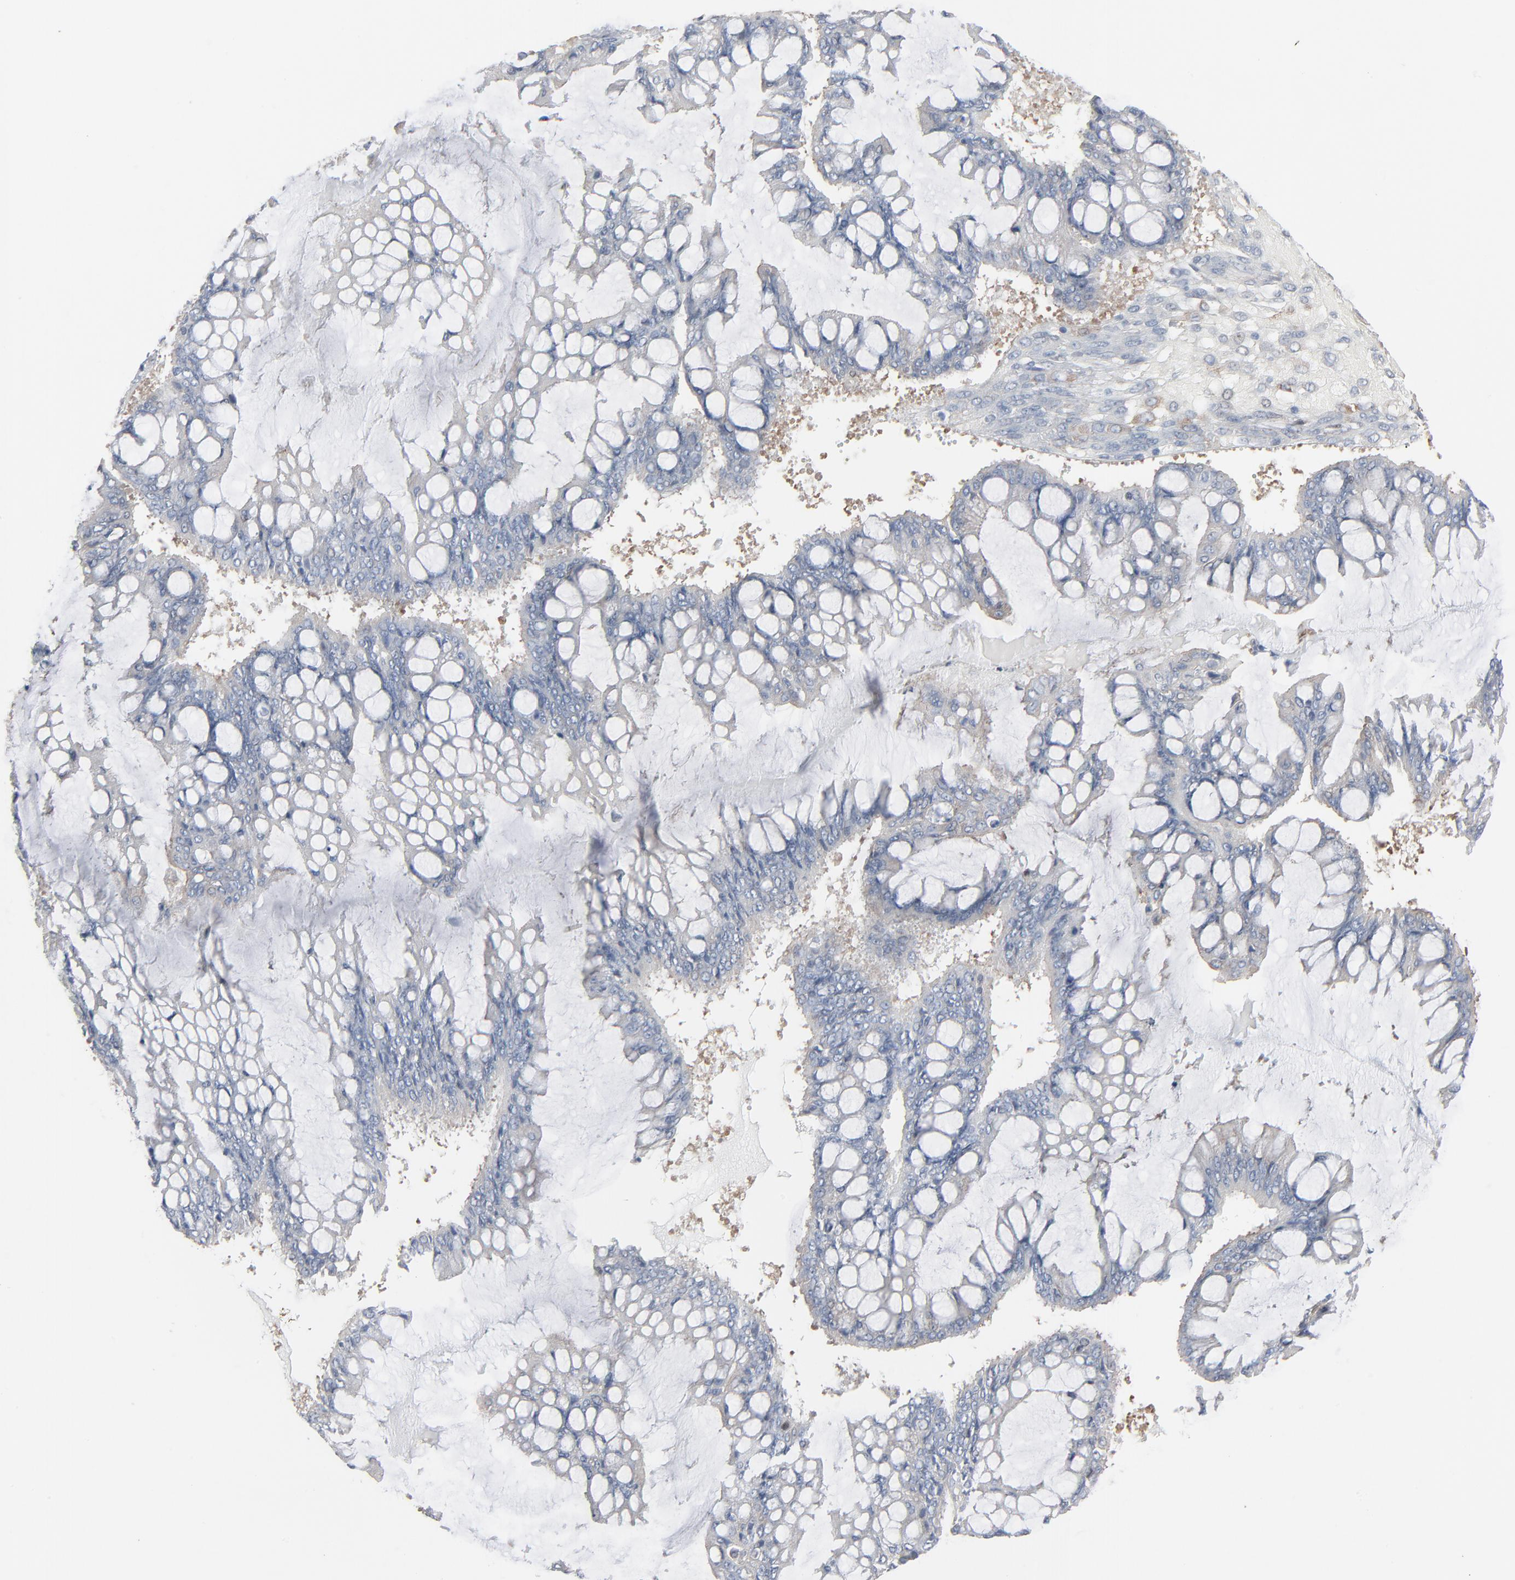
{"staining": {"intensity": "weak", "quantity": "<25%", "location": "cytoplasmic/membranous"}, "tissue": "ovarian cancer", "cell_type": "Tumor cells", "image_type": "cancer", "snomed": [{"axis": "morphology", "description": "Cystadenocarcinoma, mucinous, NOS"}, {"axis": "topography", "description": "Ovary"}], "caption": "Protein analysis of ovarian cancer exhibits no significant positivity in tumor cells.", "gene": "OPTN", "patient": {"sex": "female", "age": 73}}